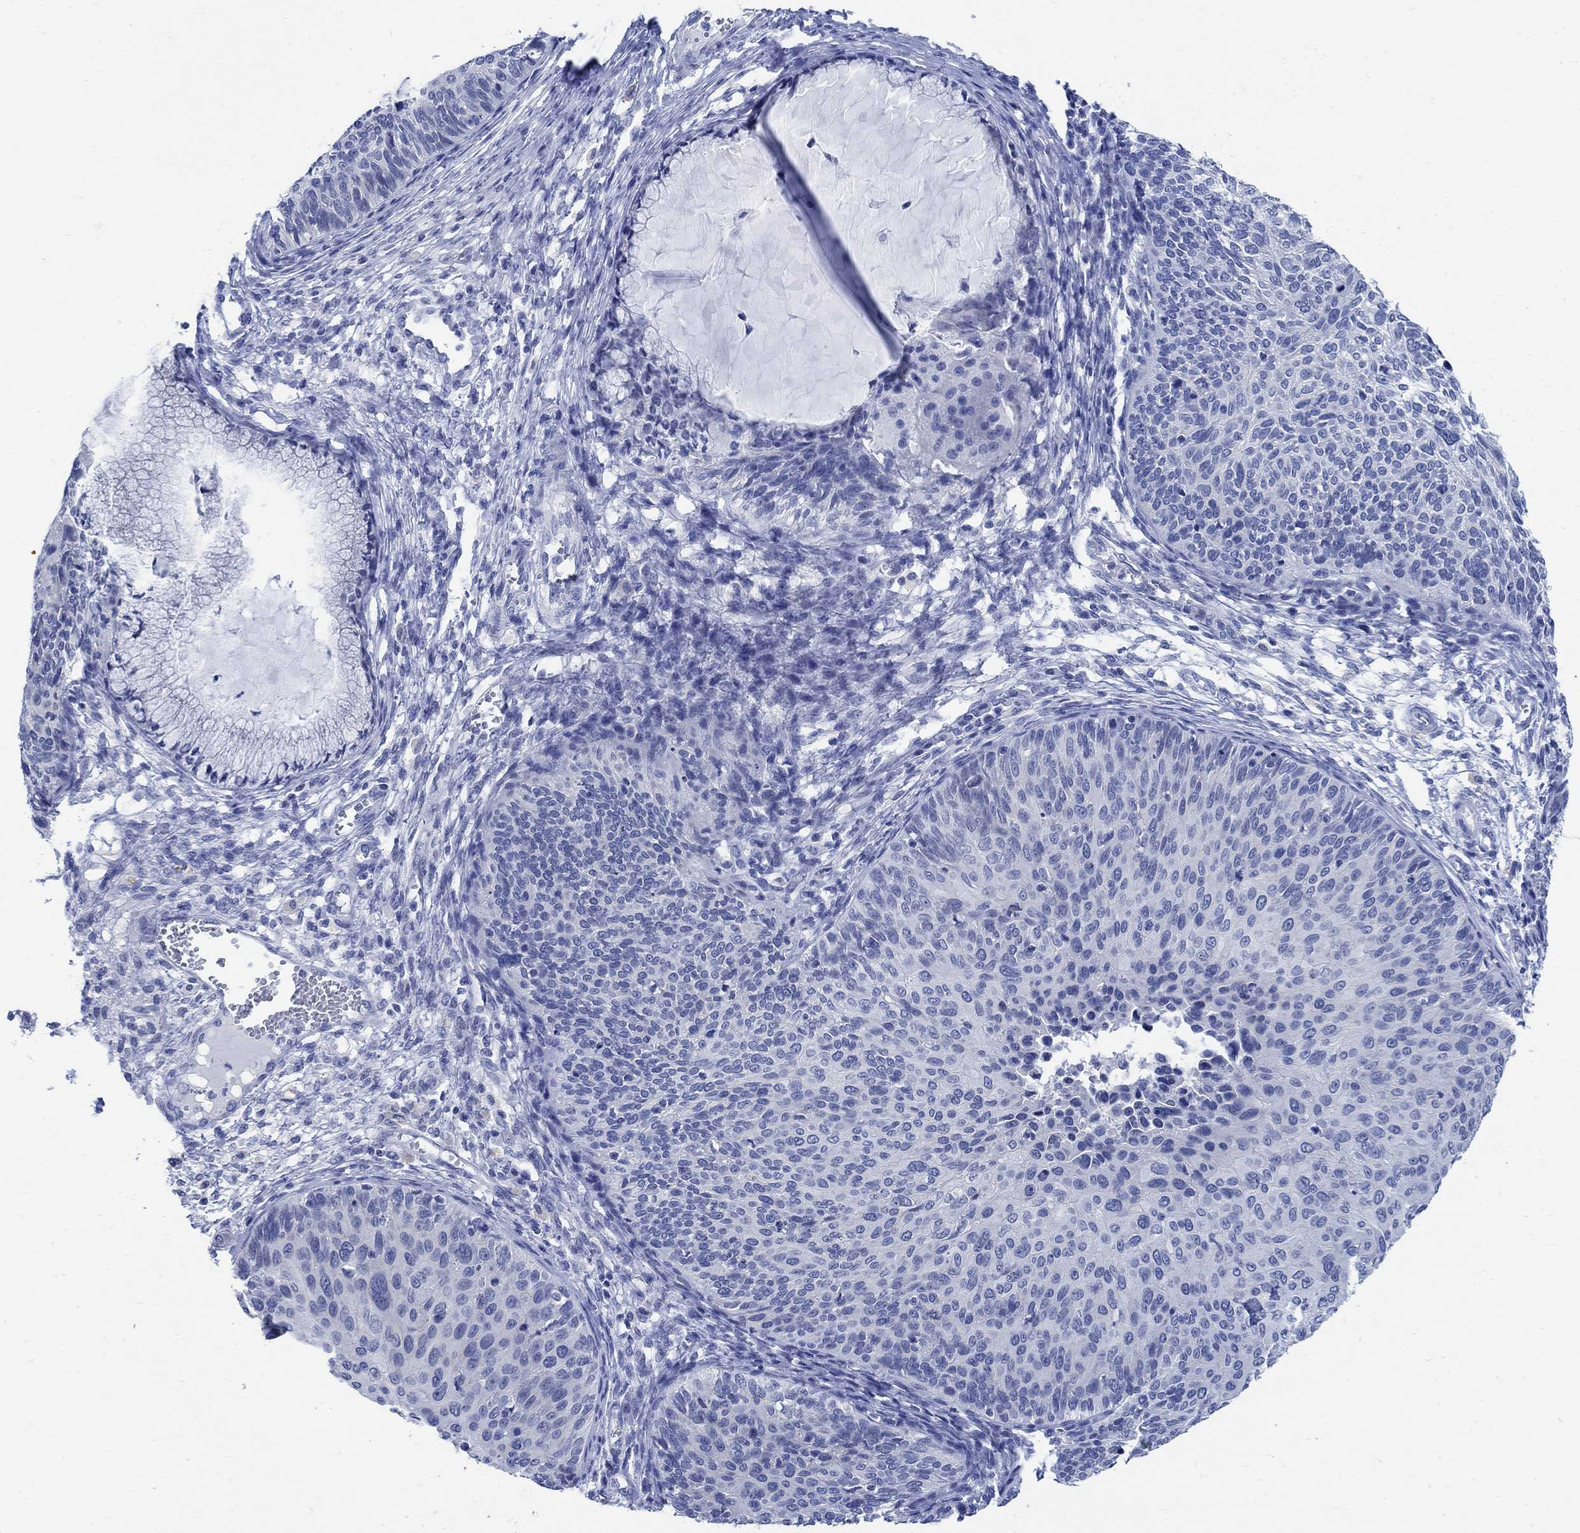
{"staining": {"intensity": "negative", "quantity": "none", "location": "none"}, "tissue": "cervical cancer", "cell_type": "Tumor cells", "image_type": "cancer", "snomed": [{"axis": "morphology", "description": "Squamous cell carcinoma, NOS"}, {"axis": "topography", "description": "Cervix"}], "caption": "Tumor cells show no significant expression in cervical cancer (squamous cell carcinoma).", "gene": "CAMK2N1", "patient": {"sex": "female", "age": 36}}